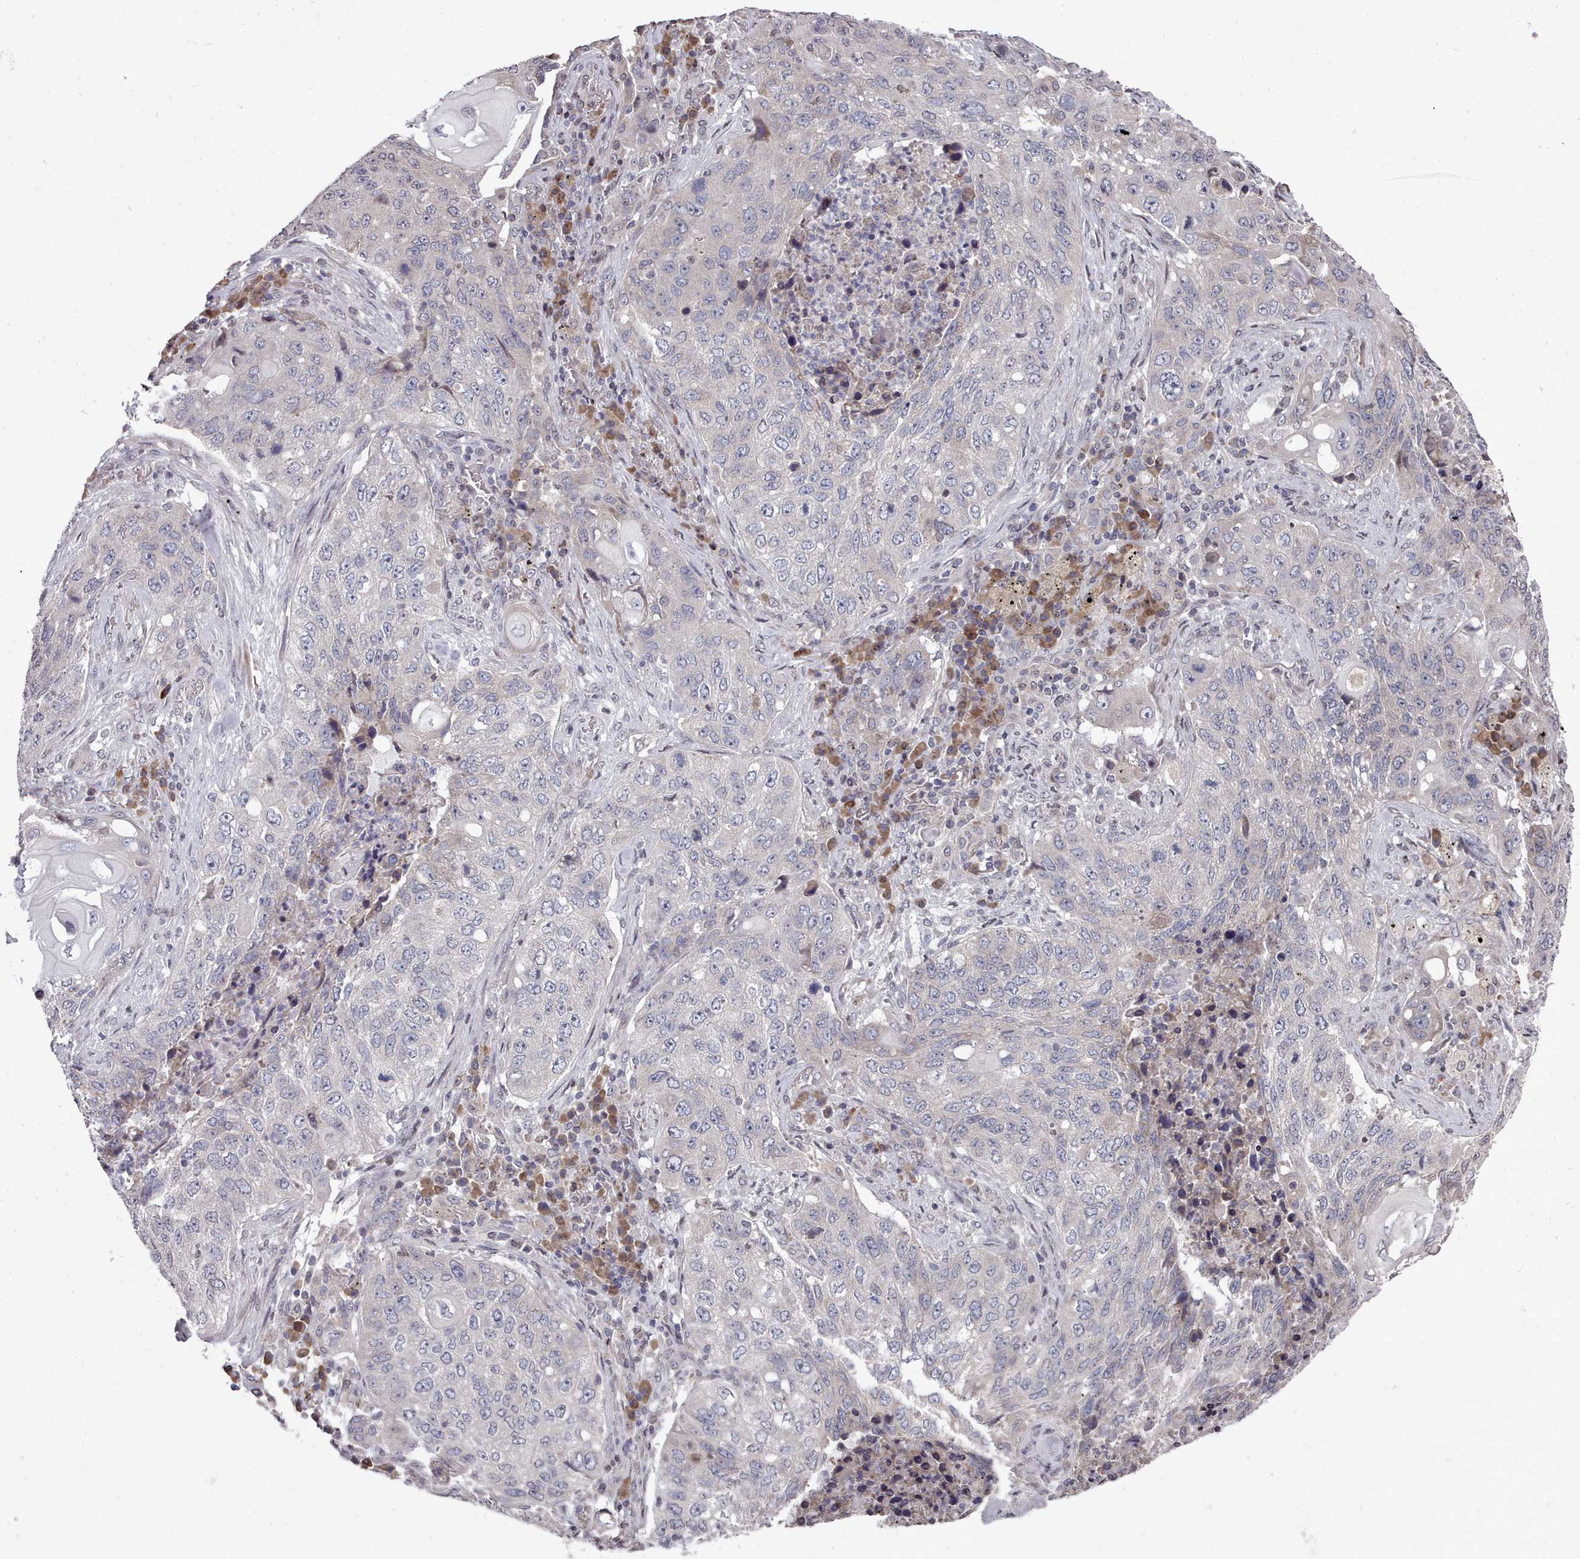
{"staining": {"intensity": "negative", "quantity": "none", "location": "none"}, "tissue": "lung cancer", "cell_type": "Tumor cells", "image_type": "cancer", "snomed": [{"axis": "morphology", "description": "Squamous cell carcinoma, NOS"}, {"axis": "topography", "description": "Lung"}], "caption": "High power microscopy photomicrograph of an immunohistochemistry image of lung cancer (squamous cell carcinoma), revealing no significant expression in tumor cells.", "gene": "ACKR3", "patient": {"sex": "female", "age": 63}}